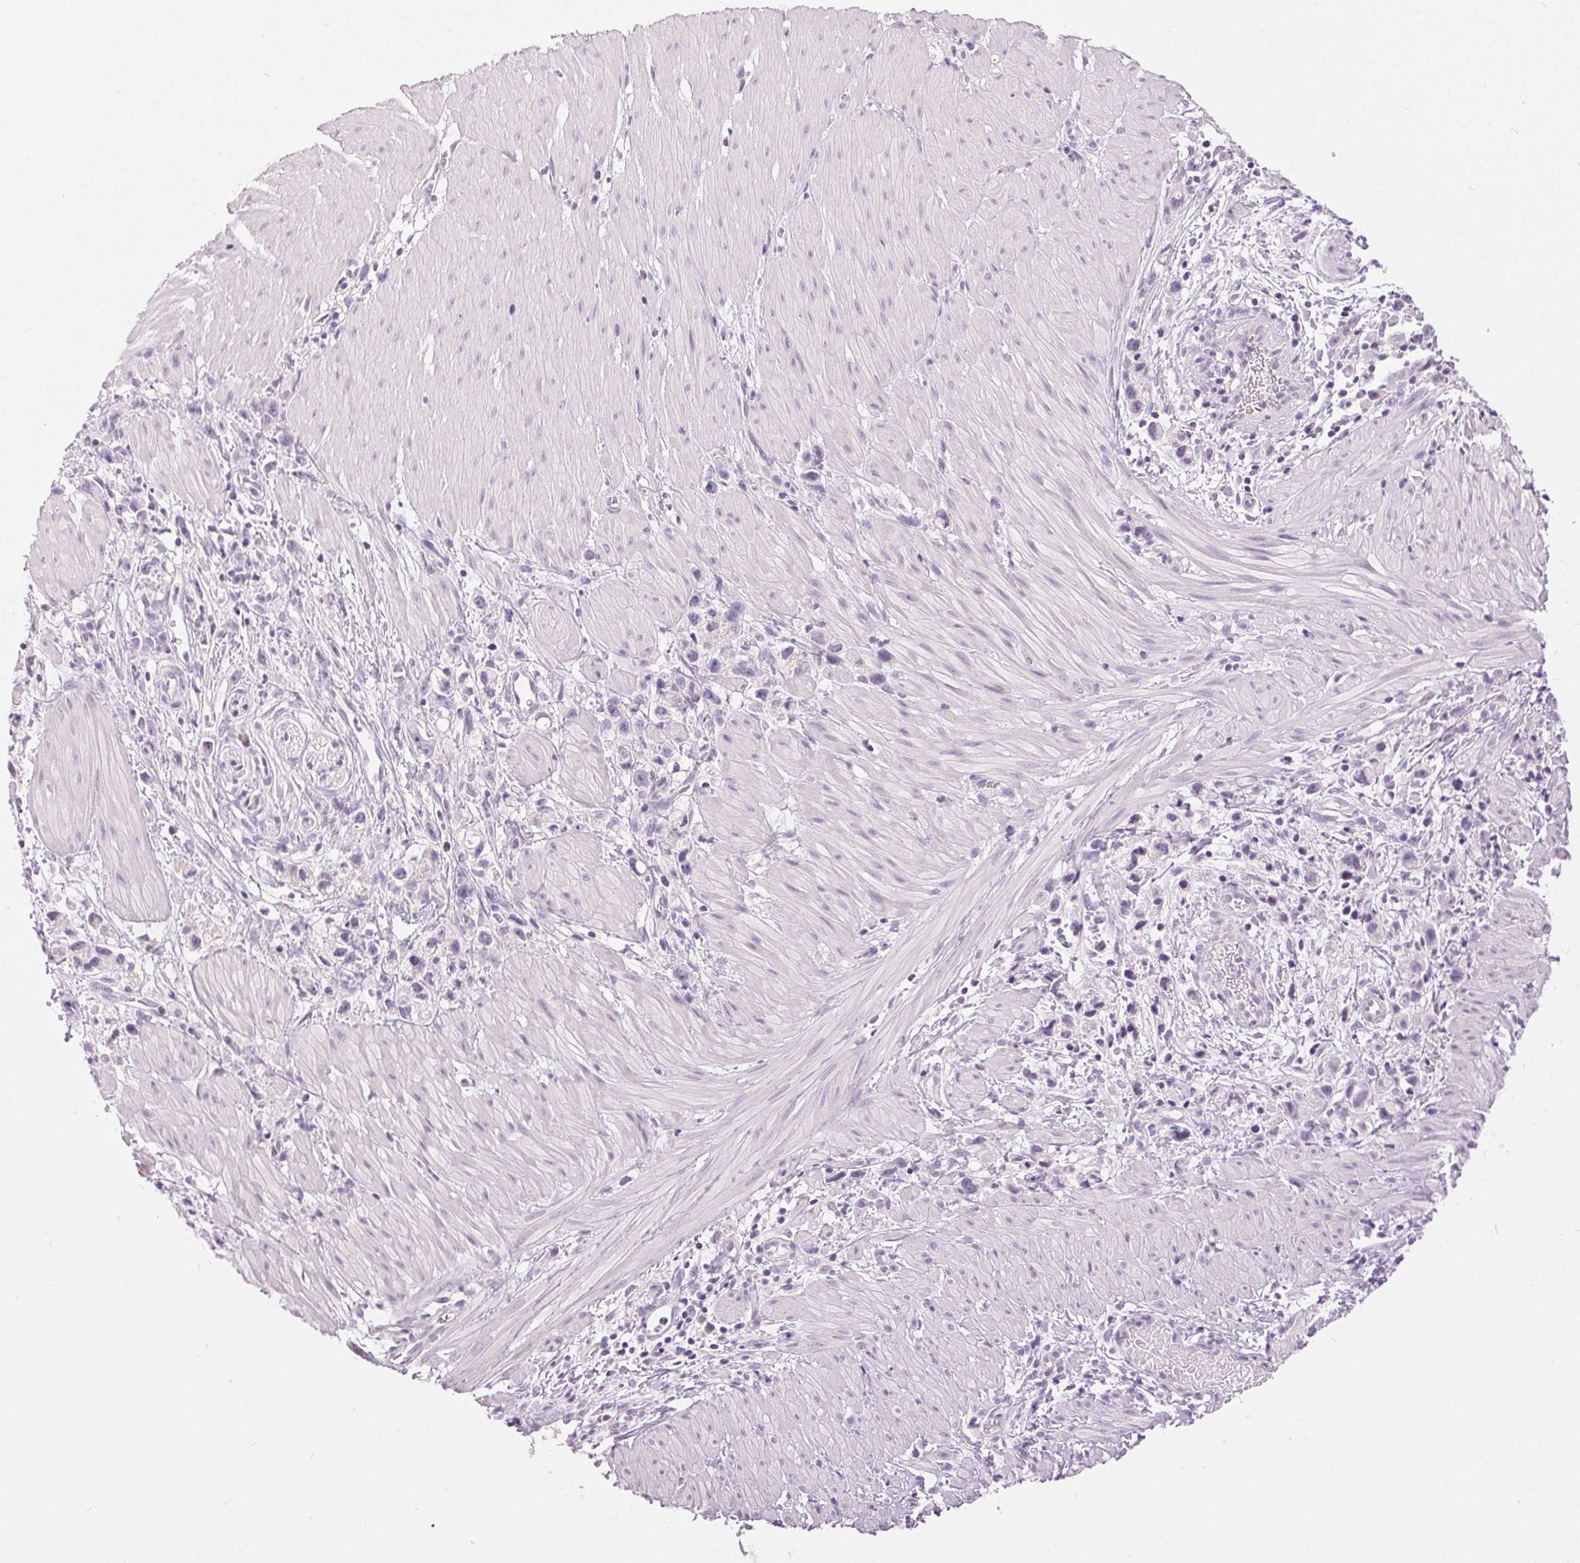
{"staining": {"intensity": "negative", "quantity": "none", "location": "none"}, "tissue": "stomach cancer", "cell_type": "Tumor cells", "image_type": "cancer", "snomed": [{"axis": "morphology", "description": "Adenocarcinoma, NOS"}, {"axis": "topography", "description": "Stomach"}], "caption": "Immunohistochemistry (IHC) of stomach adenocarcinoma displays no expression in tumor cells.", "gene": "DSG3", "patient": {"sex": "female", "age": 59}}